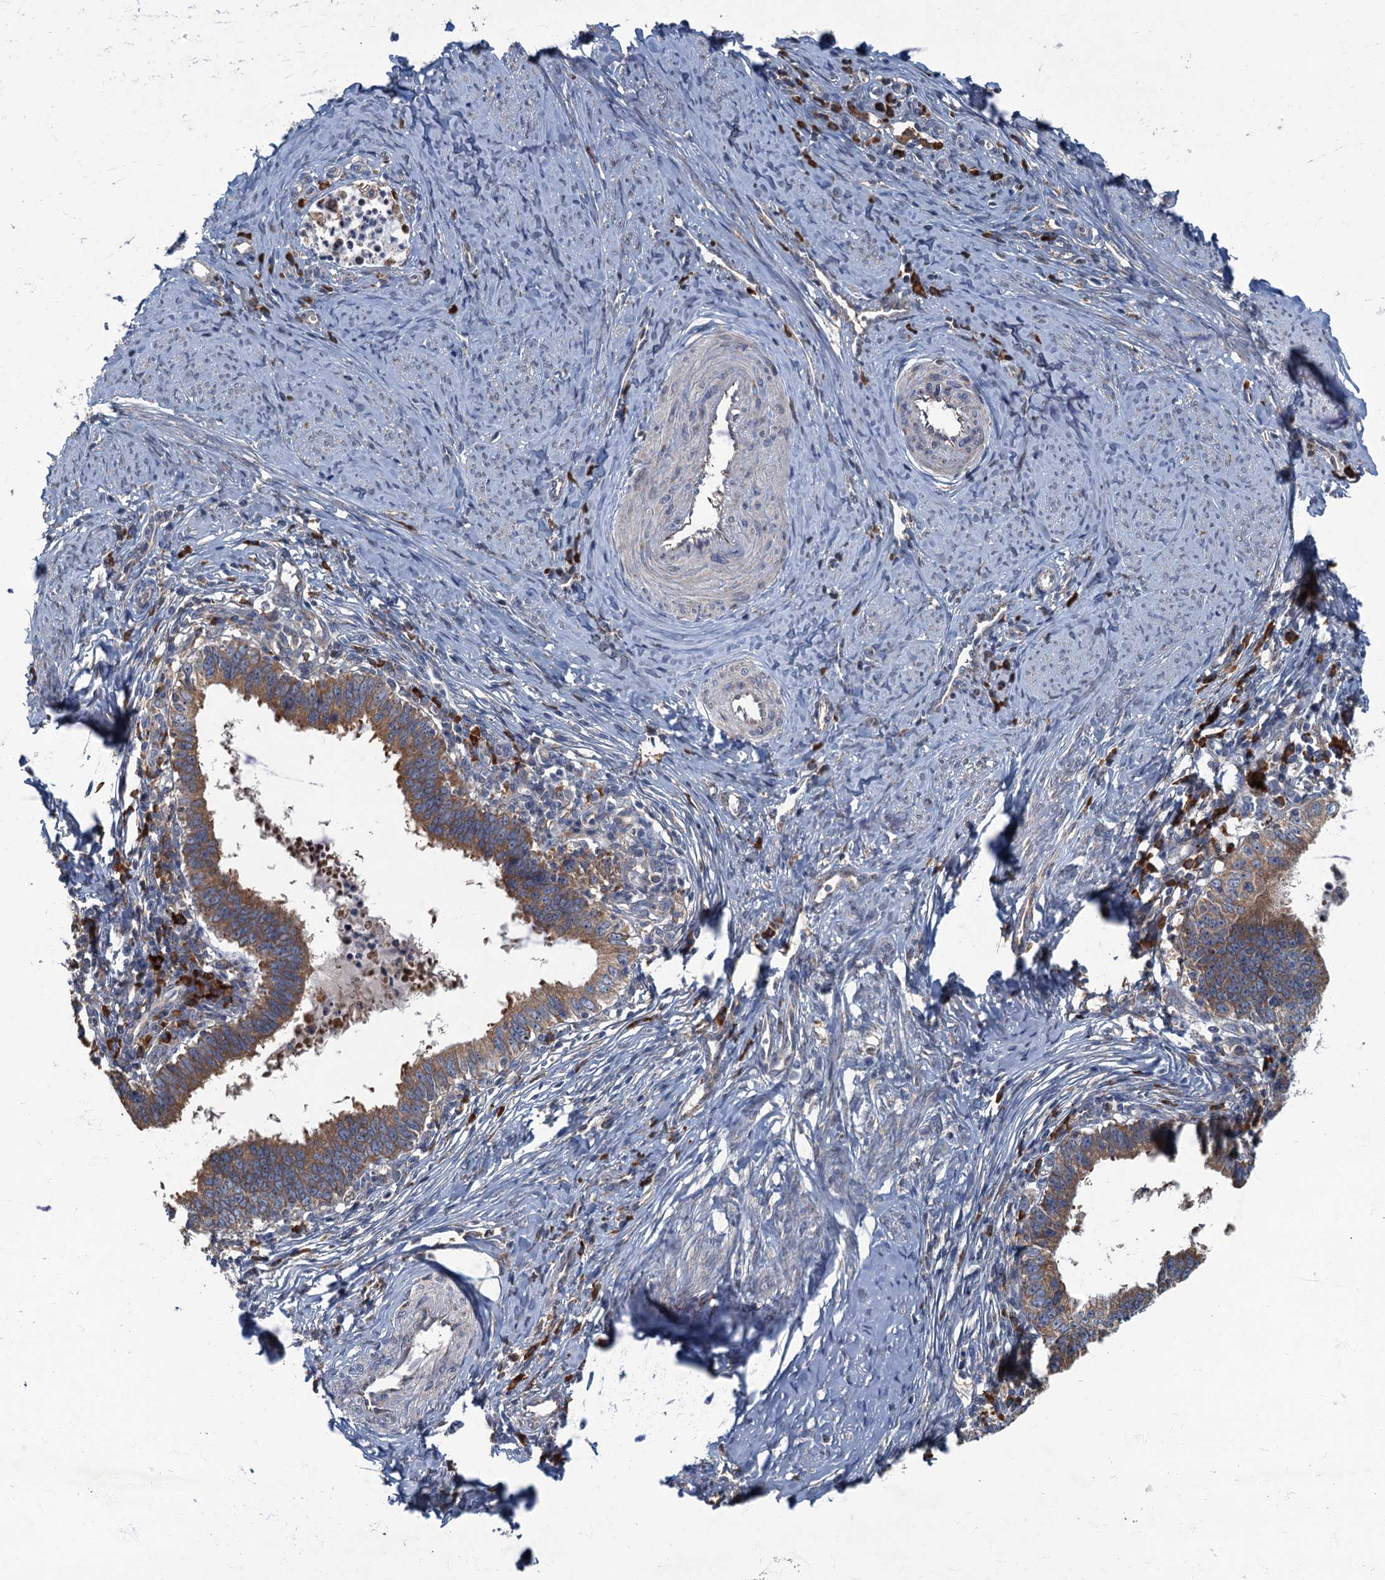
{"staining": {"intensity": "moderate", "quantity": ">75%", "location": "cytoplasmic/membranous"}, "tissue": "cervical cancer", "cell_type": "Tumor cells", "image_type": "cancer", "snomed": [{"axis": "morphology", "description": "Adenocarcinoma, NOS"}, {"axis": "topography", "description": "Cervix"}], "caption": "Immunohistochemistry image of neoplastic tissue: human cervical cancer stained using IHC shows medium levels of moderate protein expression localized specifically in the cytoplasmic/membranous of tumor cells, appearing as a cytoplasmic/membranous brown color.", "gene": "SPDYC", "patient": {"sex": "female", "age": 36}}